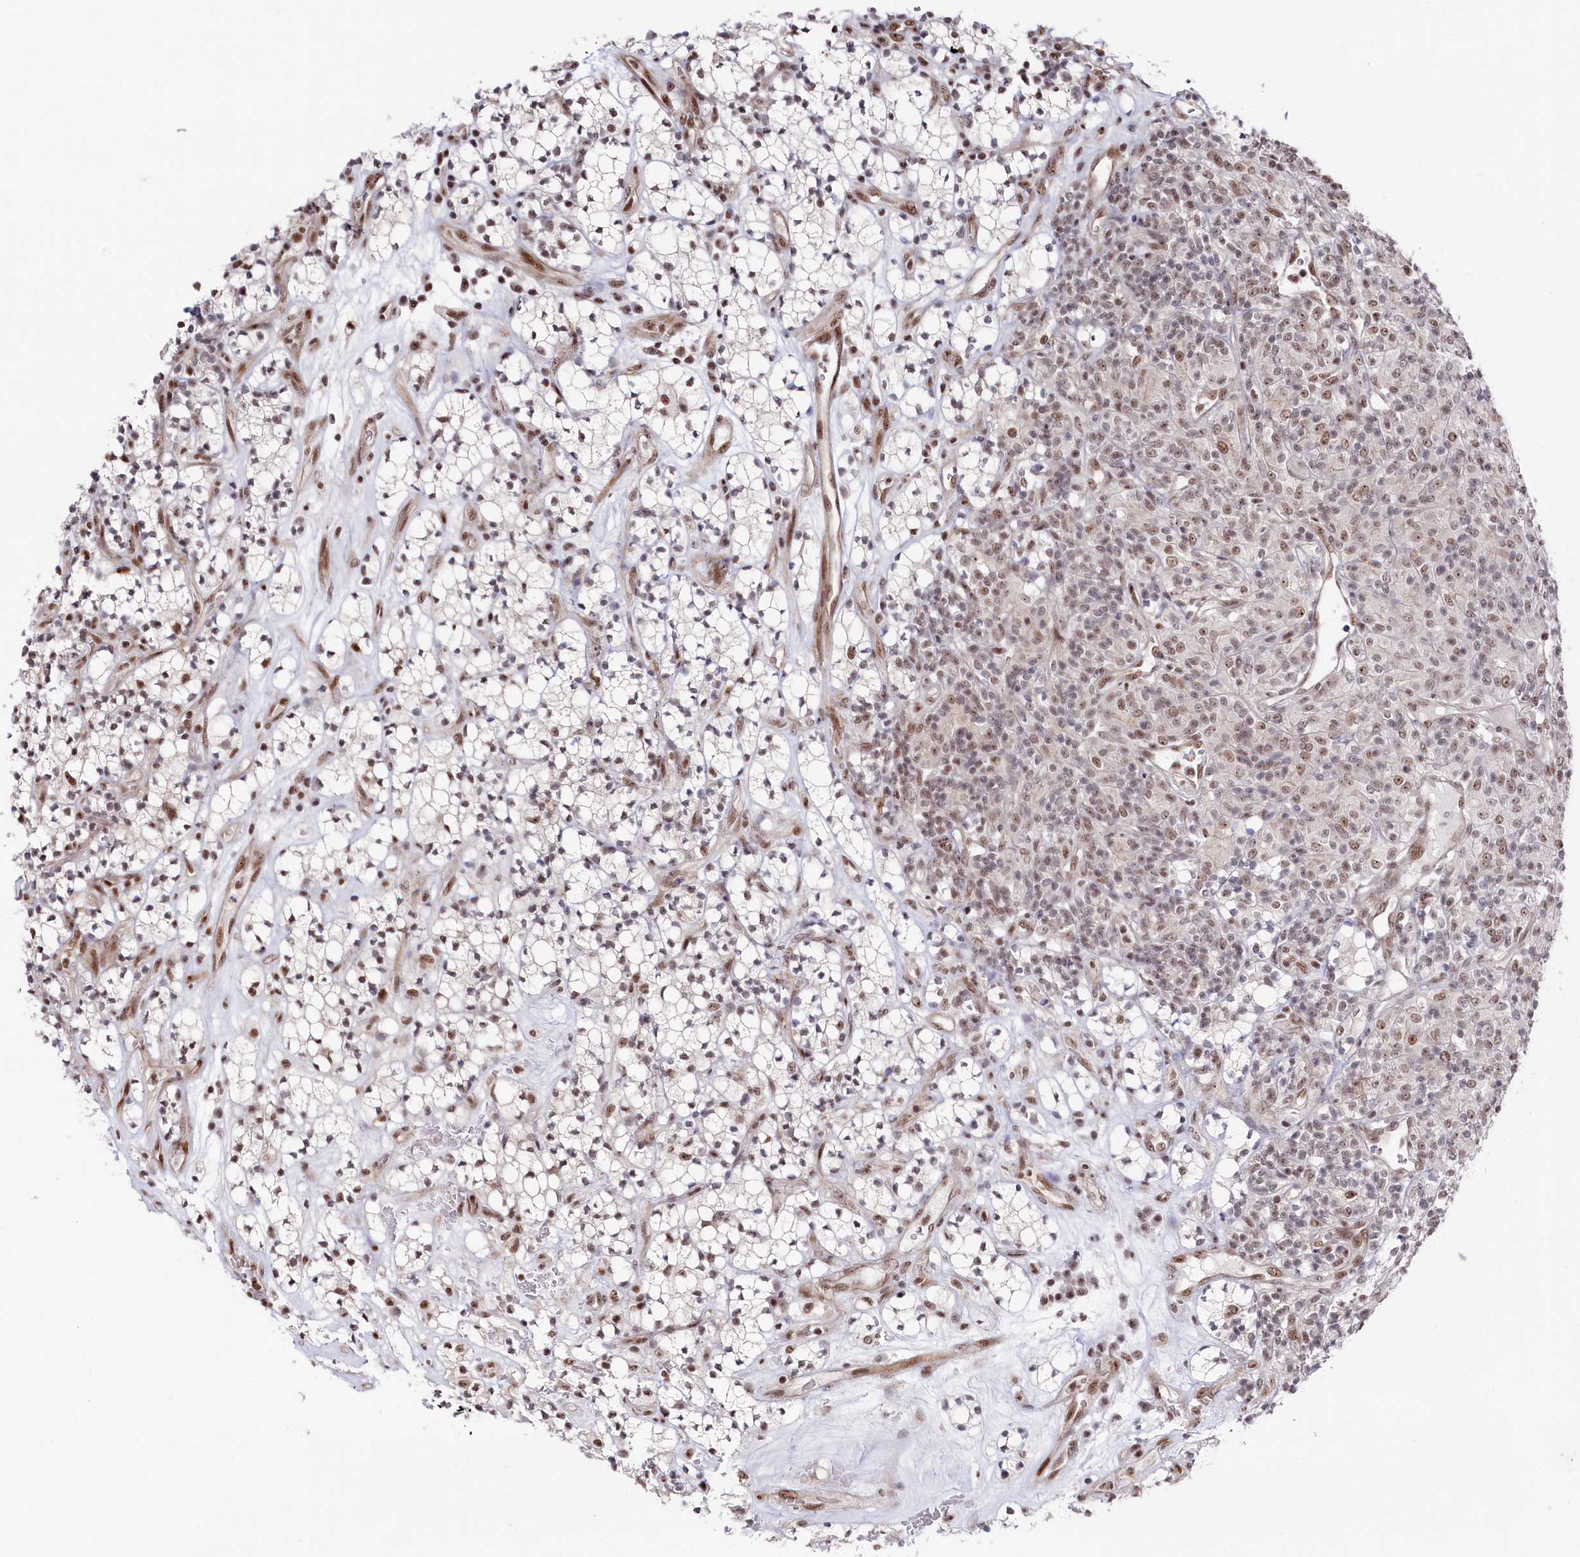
{"staining": {"intensity": "weak", "quantity": "25%-75%", "location": "nuclear"}, "tissue": "renal cancer", "cell_type": "Tumor cells", "image_type": "cancer", "snomed": [{"axis": "morphology", "description": "Adenocarcinoma, NOS"}, {"axis": "topography", "description": "Kidney"}], "caption": "A photomicrograph showing weak nuclear expression in approximately 25%-75% of tumor cells in renal cancer (adenocarcinoma), as visualized by brown immunohistochemical staining.", "gene": "POLR2H", "patient": {"sex": "male", "age": 77}}